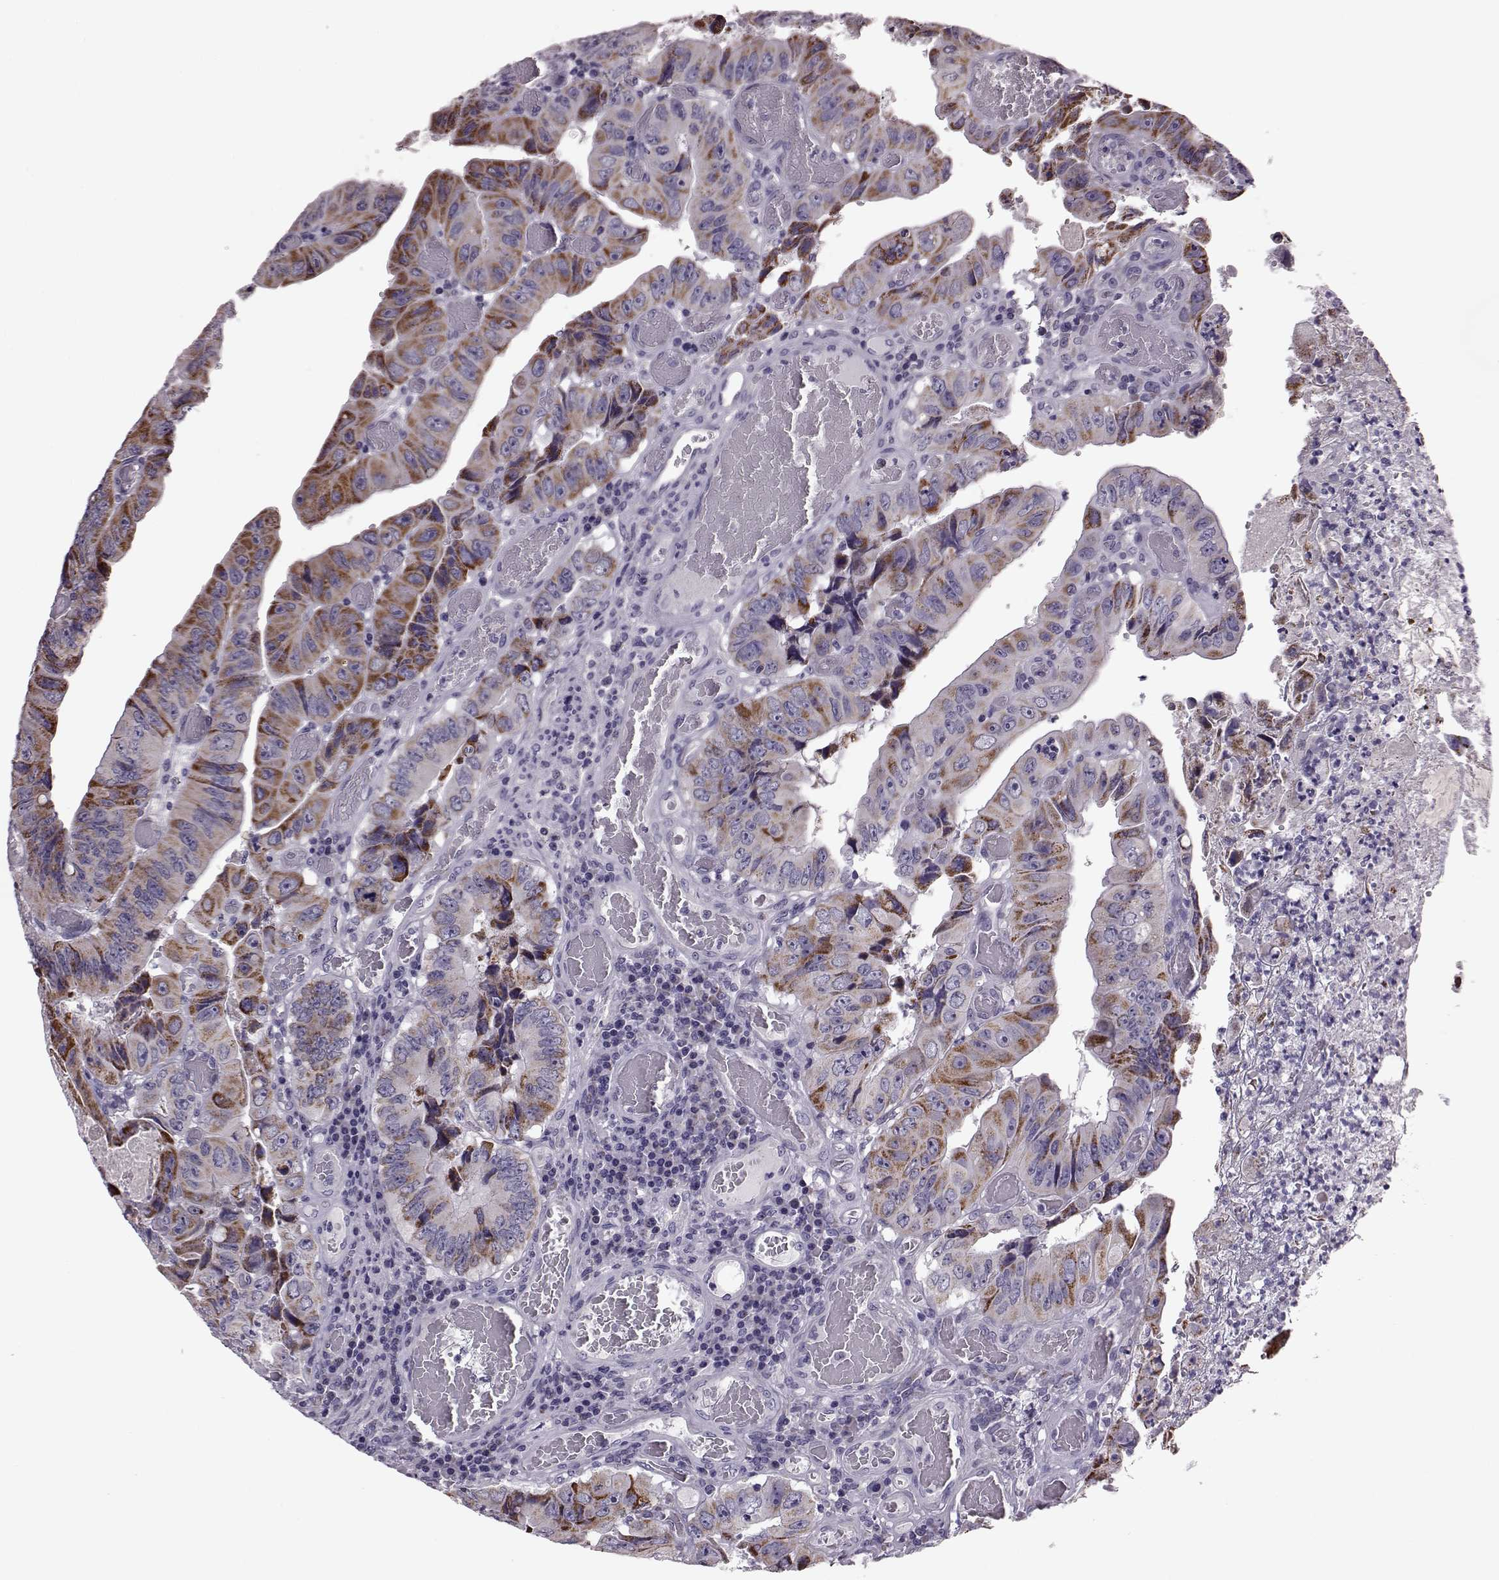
{"staining": {"intensity": "moderate", "quantity": ">75%", "location": "cytoplasmic/membranous"}, "tissue": "colorectal cancer", "cell_type": "Tumor cells", "image_type": "cancer", "snomed": [{"axis": "morphology", "description": "Adenocarcinoma, NOS"}, {"axis": "topography", "description": "Colon"}], "caption": "Immunohistochemistry of colorectal cancer (adenocarcinoma) demonstrates medium levels of moderate cytoplasmic/membranous staining in approximately >75% of tumor cells.", "gene": "RIMS2", "patient": {"sex": "female", "age": 84}}